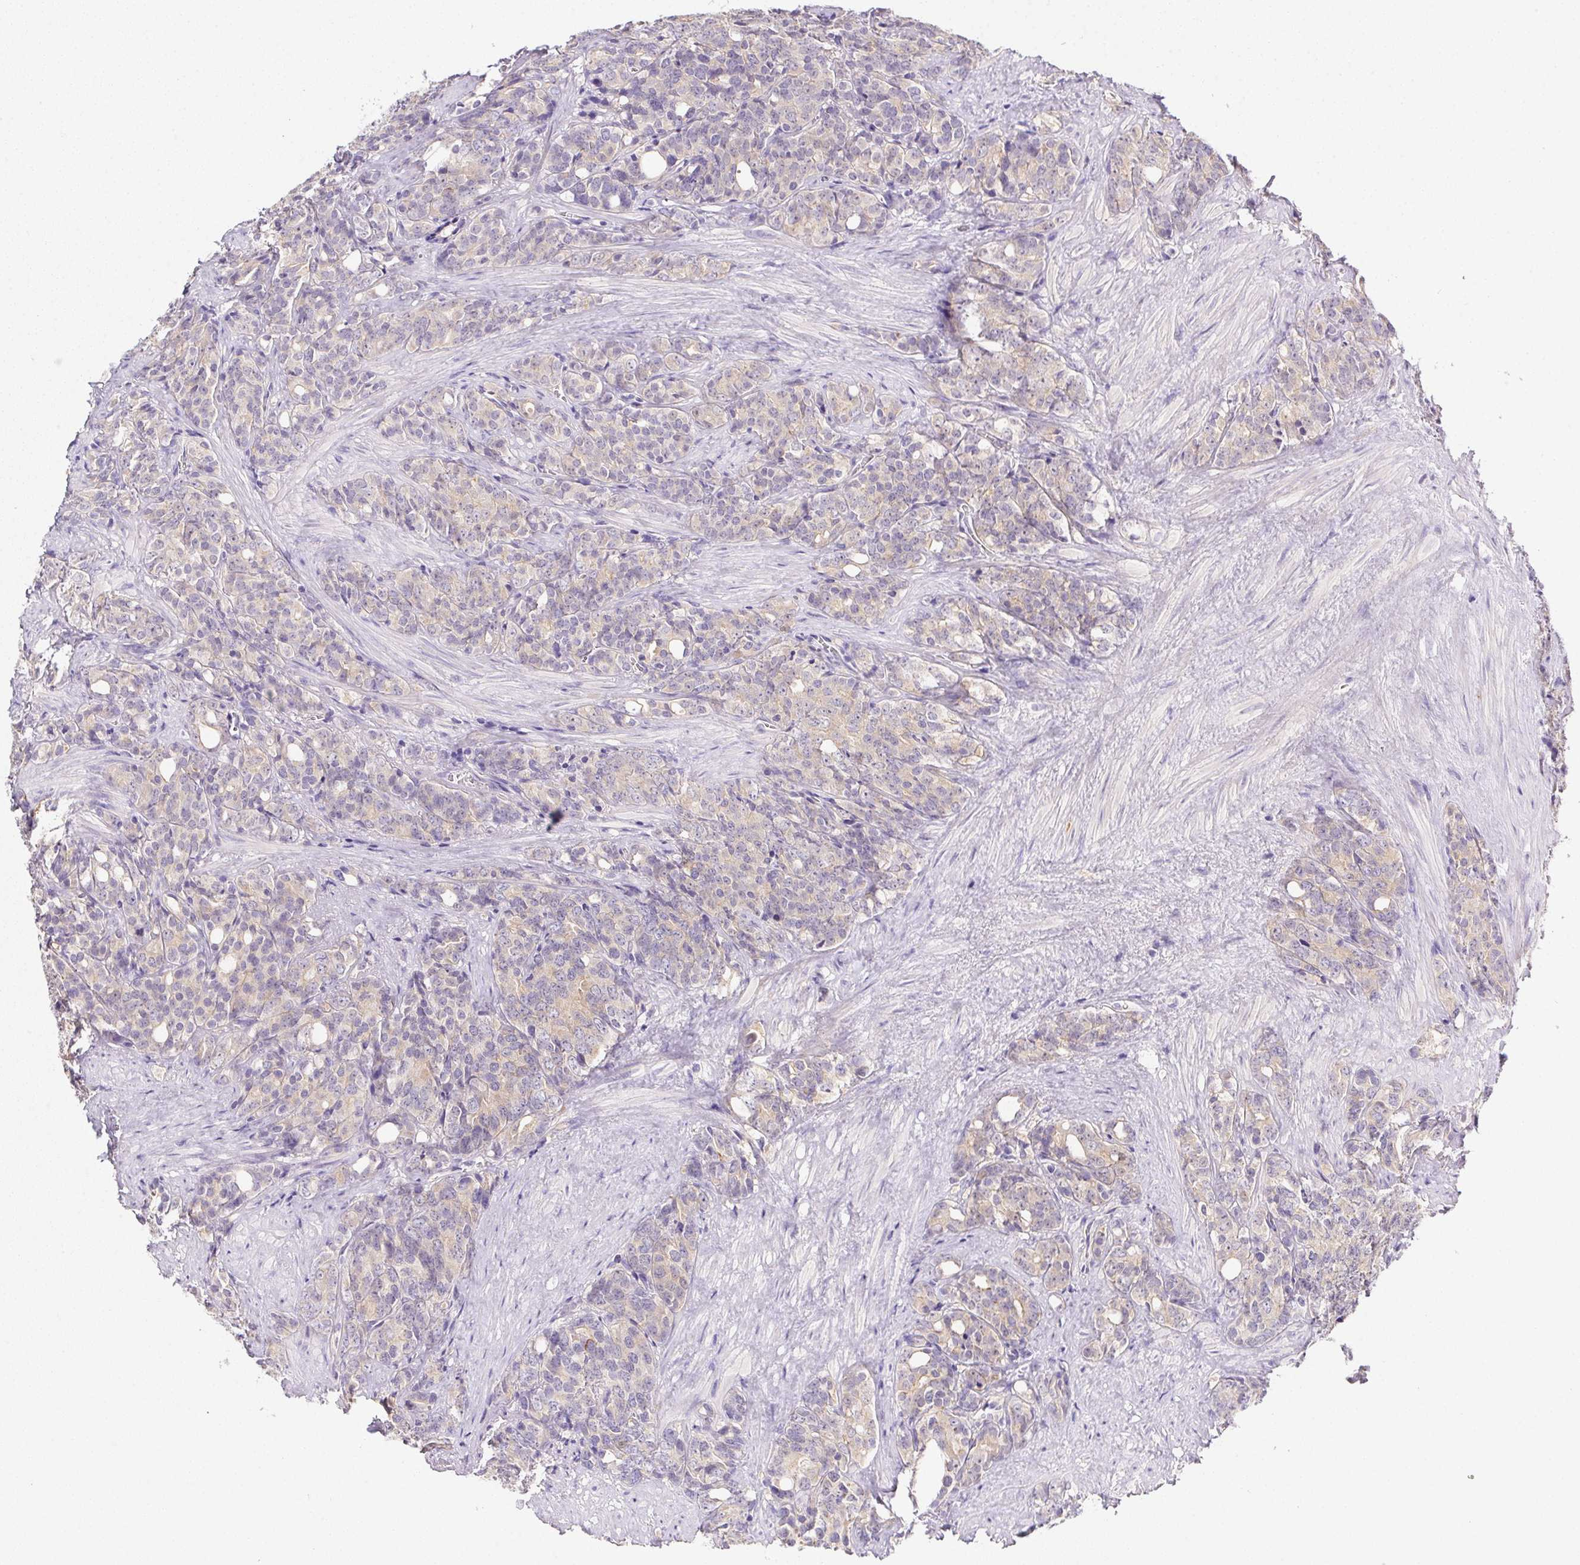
{"staining": {"intensity": "weak", "quantity": "25%-75%", "location": "cytoplasmic/membranous"}, "tissue": "prostate cancer", "cell_type": "Tumor cells", "image_type": "cancer", "snomed": [{"axis": "morphology", "description": "Adenocarcinoma, High grade"}, {"axis": "topography", "description": "Prostate"}], "caption": "Immunohistochemistry of human high-grade adenocarcinoma (prostate) exhibits low levels of weak cytoplasmic/membranous staining in about 25%-75% of tumor cells.", "gene": "SLC17A7", "patient": {"sex": "male", "age": 84}}